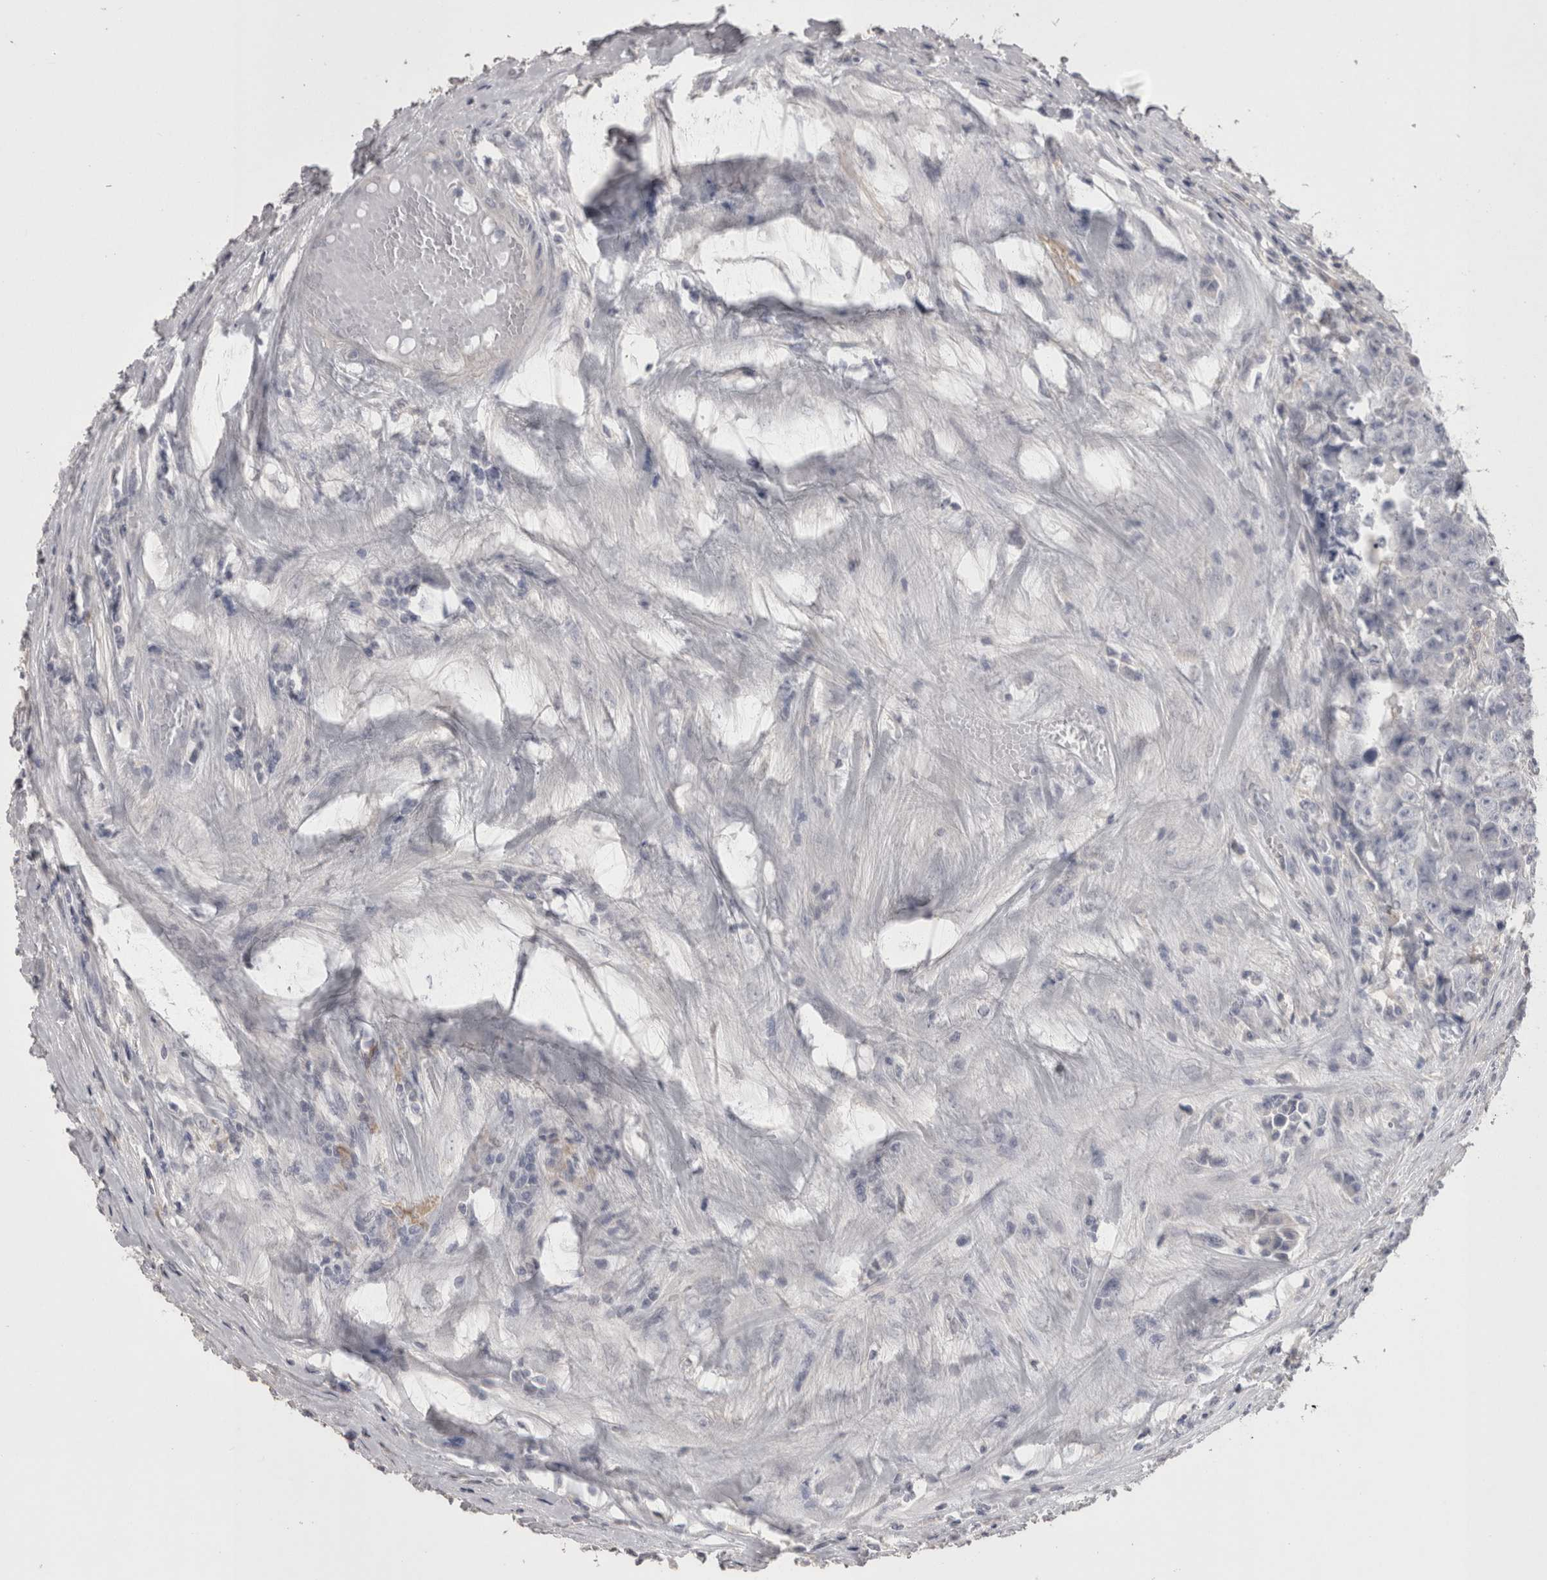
{"staining": {"intensity": "negative", "quantity": "none", "location": "none"}, "tissue": "testis cancer", "cell_type": "Tumor cells", "image_type": "cancer", "snomed": [{"axis": "morphology", "description": "Carcinoma, Embryonal, NOS"}, {"axis": "topography", "description": "Testis"}], "caption": "IHC histopathology image of neoplastic tissue: testis embryonal carcinoma stained with DAB (3,3'-diaminobenzidine) displays no significant protein positivity in tumor cells. Nuclei are stained in blue.", "gene": "CAMK2D", "patient": {"sex": "male", "age": 25}}